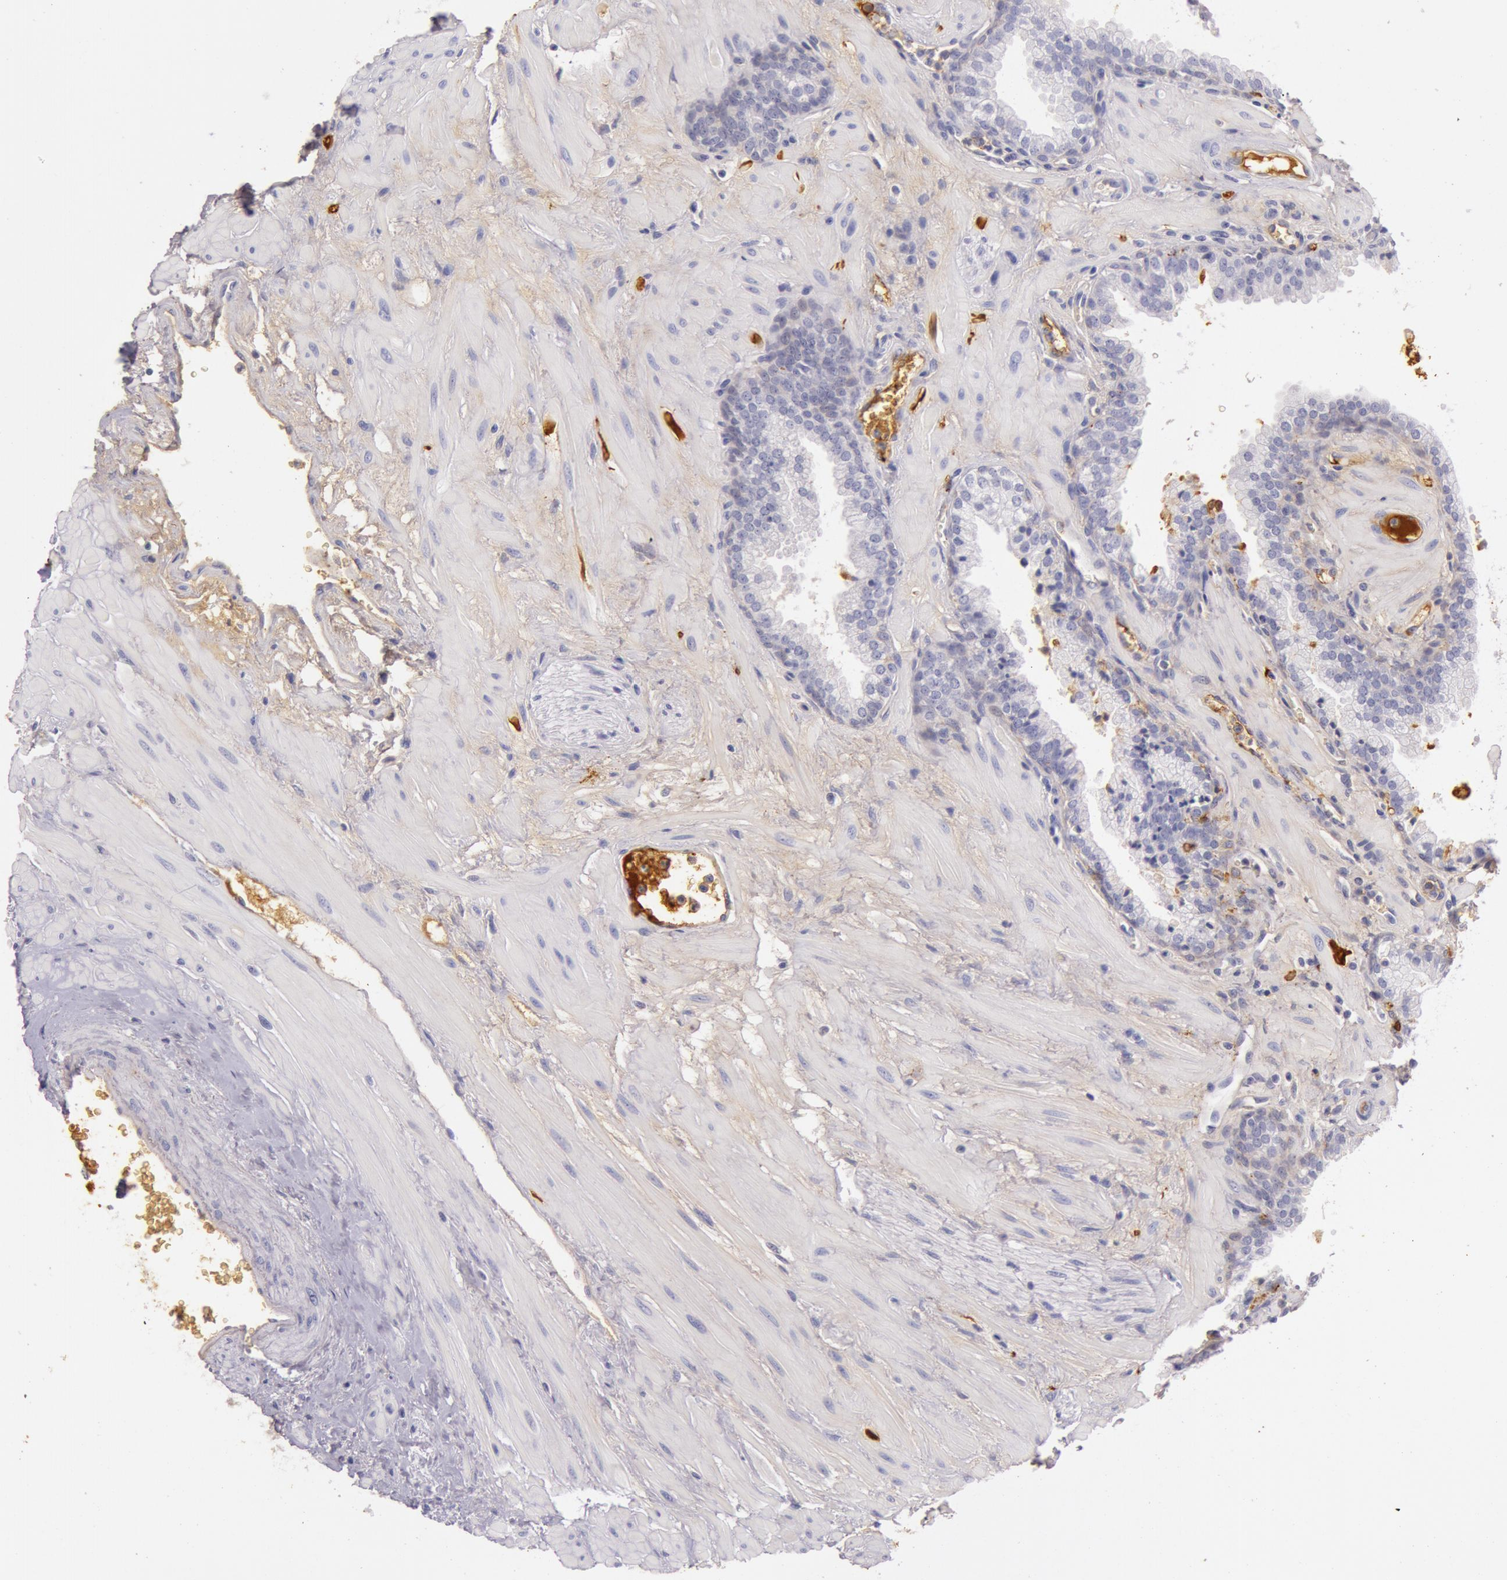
{"staining": {"intensity": "negative", "quantity": "none", "location": "none"}, "tissue": "prostate", "cell_type": "Glandular cells", "image_type": "normal", "snomed": [{"axis": "morphology", "description": "Normal tissue, NOS"}, {"axis": "topography", "description": "Prostate"}], "caption": "Immunohistochemistry (IHC) of unremarkable human prostate exhibits no positivity in glandular cells.", "gene": "C4BPA", "patient": {"sex": "male", "age": 60}}